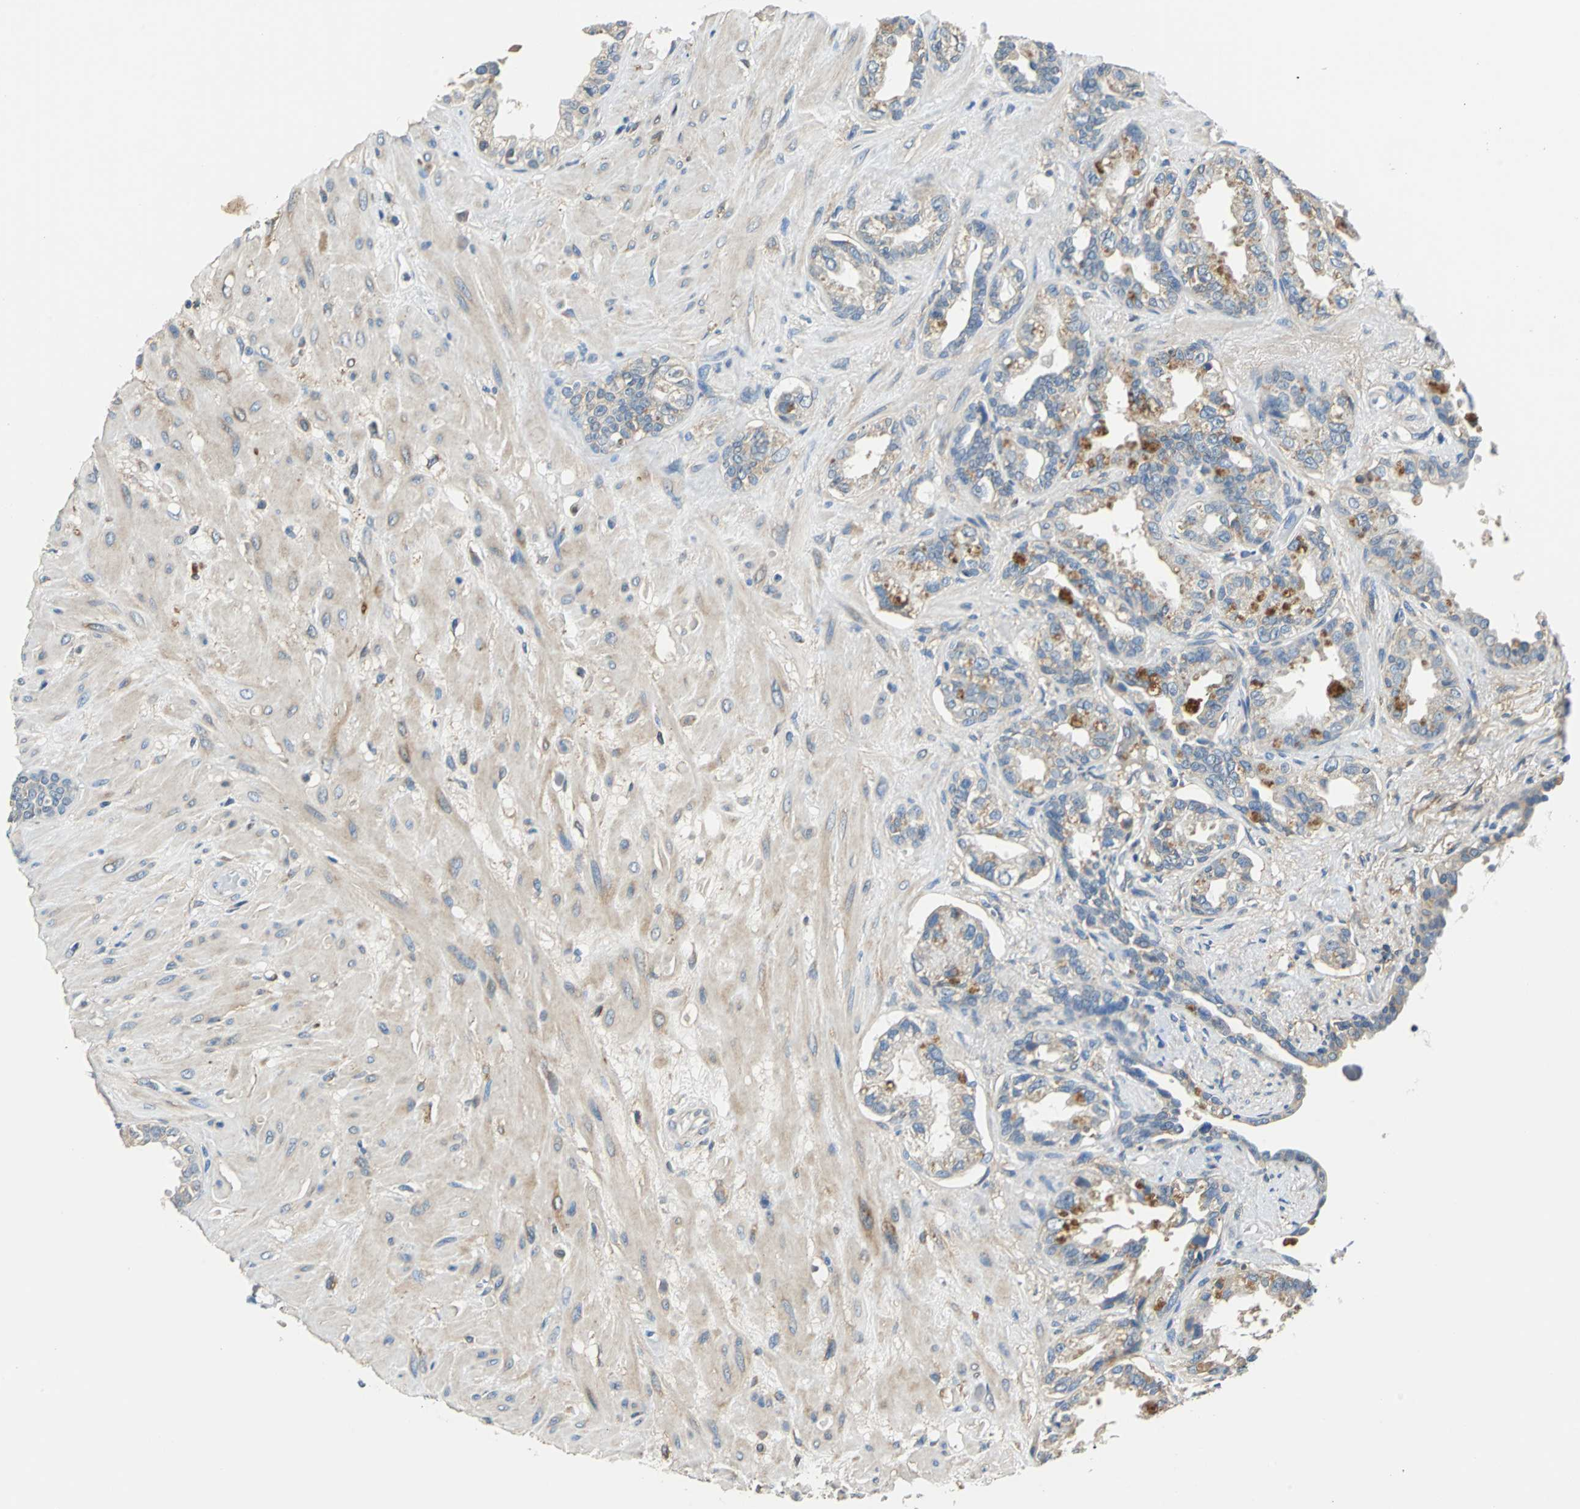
{"staining": {"intensity": "weak", "quantity": "<25%", "location": "cytoplasmic/membranous"}, "tissue": "seminal vesicle", "cell_type": "Glandular cells", "image_type": "normal", "snomed": [{"axis": "morphology", "description": "Normal tissue, NOS"}, {"axis": "topography", "description": "Seminal veicle"}], "caption": "IHC photomicrograph of unremarkable seminal vesicle: human seminal vesicle stained with DAB displays no significant protein staining in glandular cells. (IHC, brightfield microscopy, high magnification).", "gene": "PRKCA", "patient": {"sex": "male", "age": 61}}